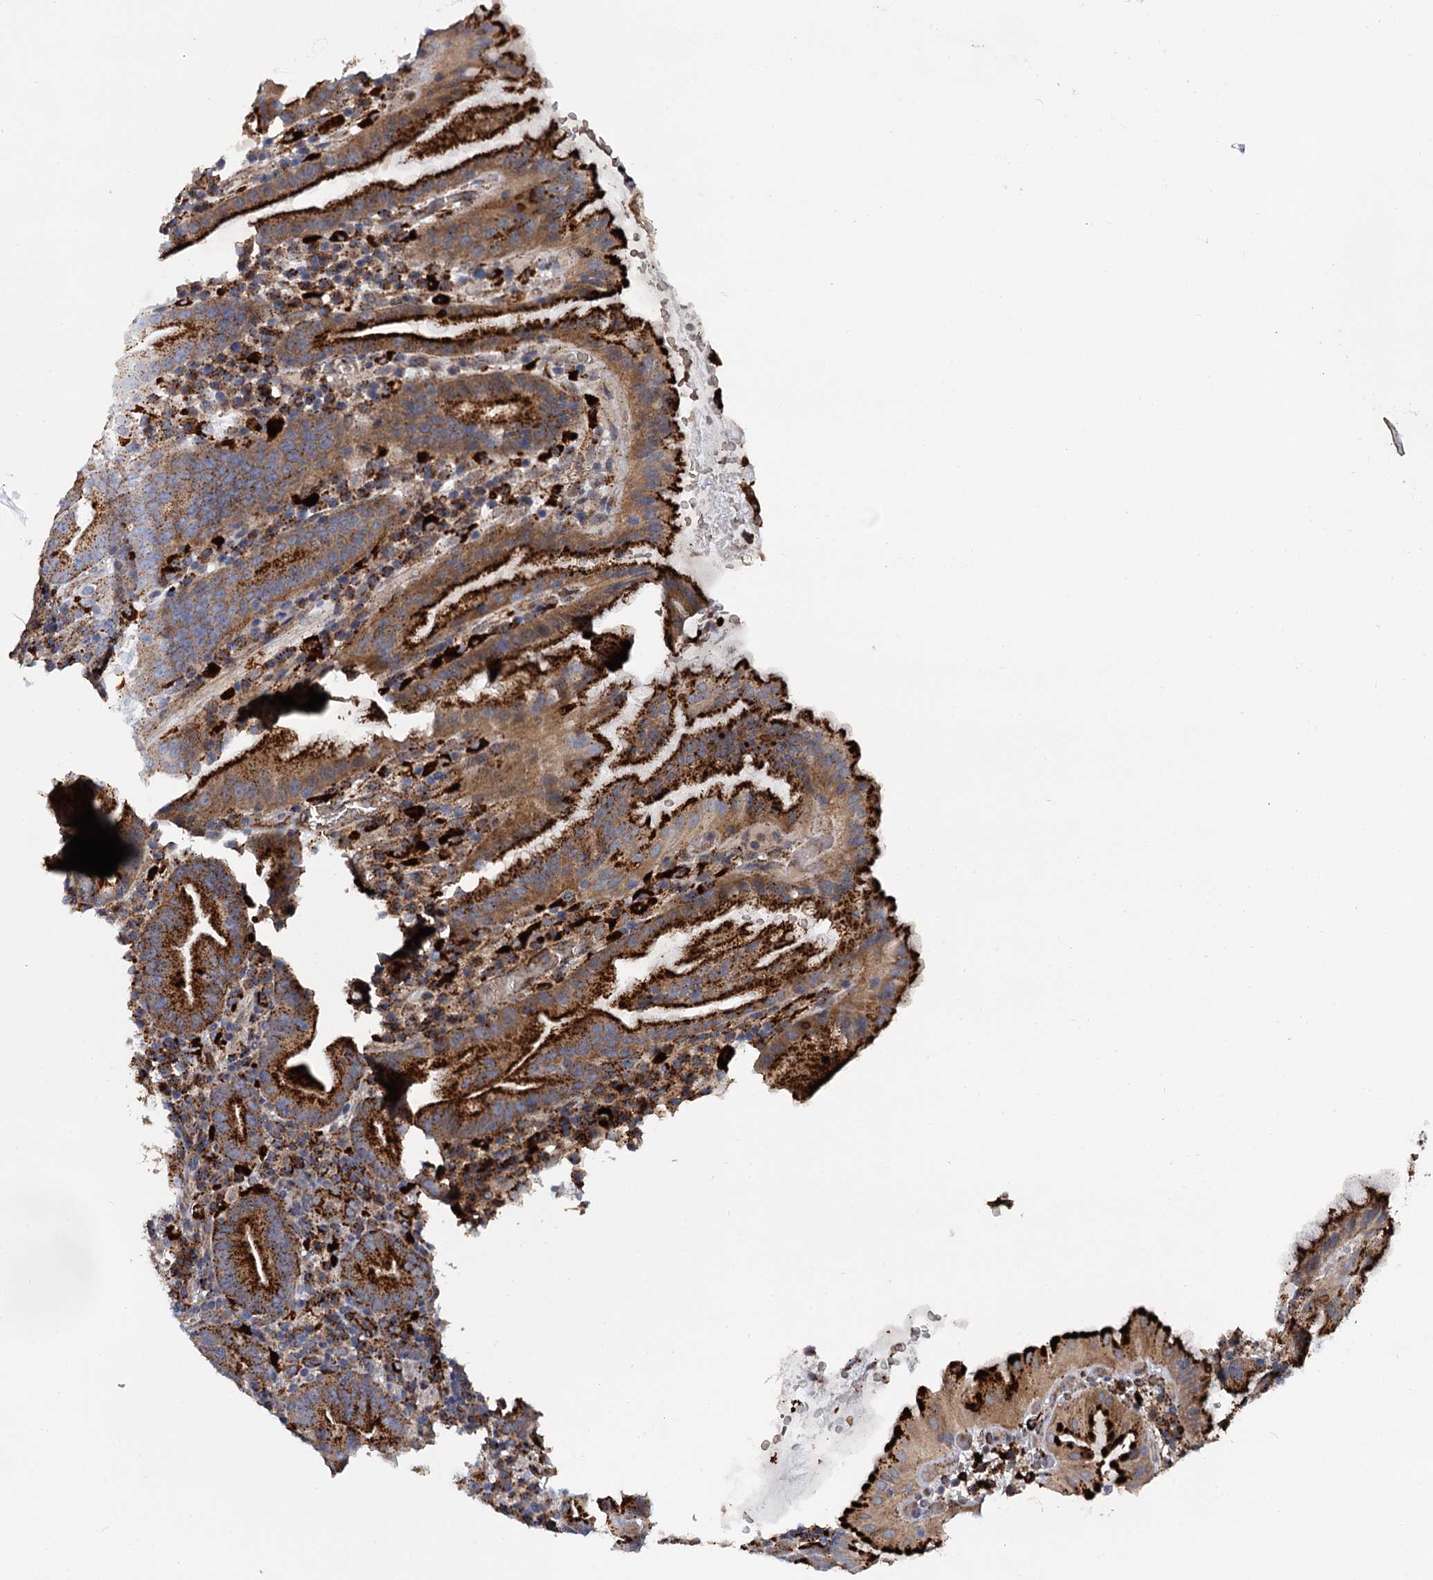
{"staining": {"intensity": "strong", "quantity": ">75%", "location": "cytoplasmic/membranous"}, "tissue": "stomach", "cell_type": "Glandular cells", "image_type": "normal", "snomed": [{"axis": "morphology", "description": "Normal tissue, NOS"}, {"axis": "morphology", "description": "Inflammation, NOS"}, {"axis": "topography", "description": "Stomach"}], "caption": "Immunohistochemistry (IHC) staining of benign stomach, which exhibits high levels of strong cytoplasmic/membranous staining in about >75% of glandular cells indicating strong cytoplasmic/membranous protein staining. The staining was performed using DAB (3,3'-diaminobenzidine) (brown) for protein detection and nuclei were counterstained in hematoxylin (blue).", "gene": "GBA1", "patient": {"sex": "male", "age": 79}}